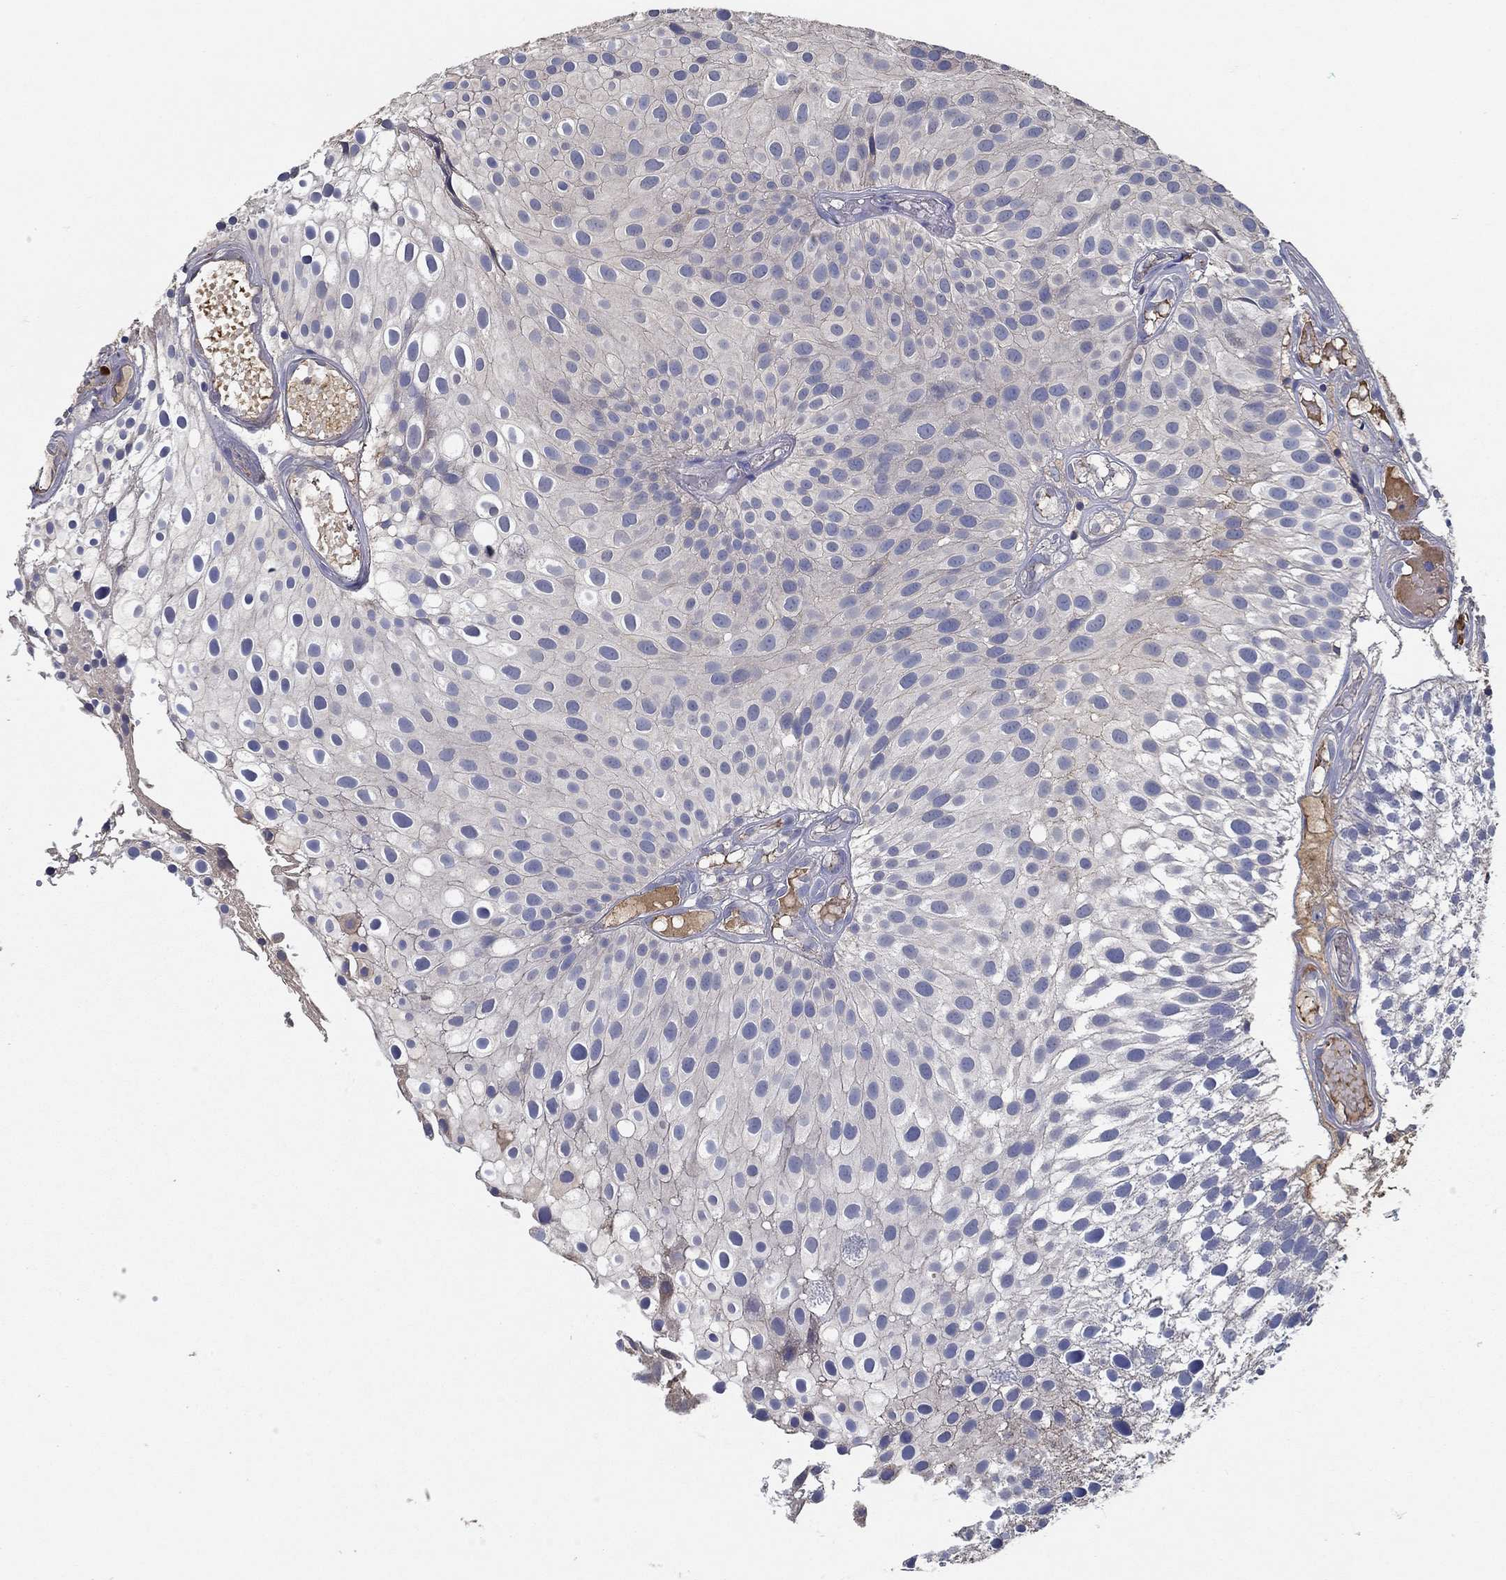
{"staining": {"intensity": "negative", "quantity": "none", "location": "none"}, "tissue": "urothelial cancer", "cell_type": "Tumor cells", "image_type": "cancer", "snomed": [{"axis": "morphology", "description": "Urothelial carcinoma, Low grade"}, {"axis": "topography", "description": "Urinary bladder"}], "caption": "This is a micrograph of immunohistochemistry (IHC) staining of urothelial carcinoma (low-grade), which shows no positivity in tumor cells. (Stains: DAB (3,3'-diaminobenzidine) immunohistochemistry (IHC) with hematoxylin counter stain, Microscopy: brightfield microscopy at high magnification).", "gene": "IL10", "patient": {"sex": "male", "age": 79}}